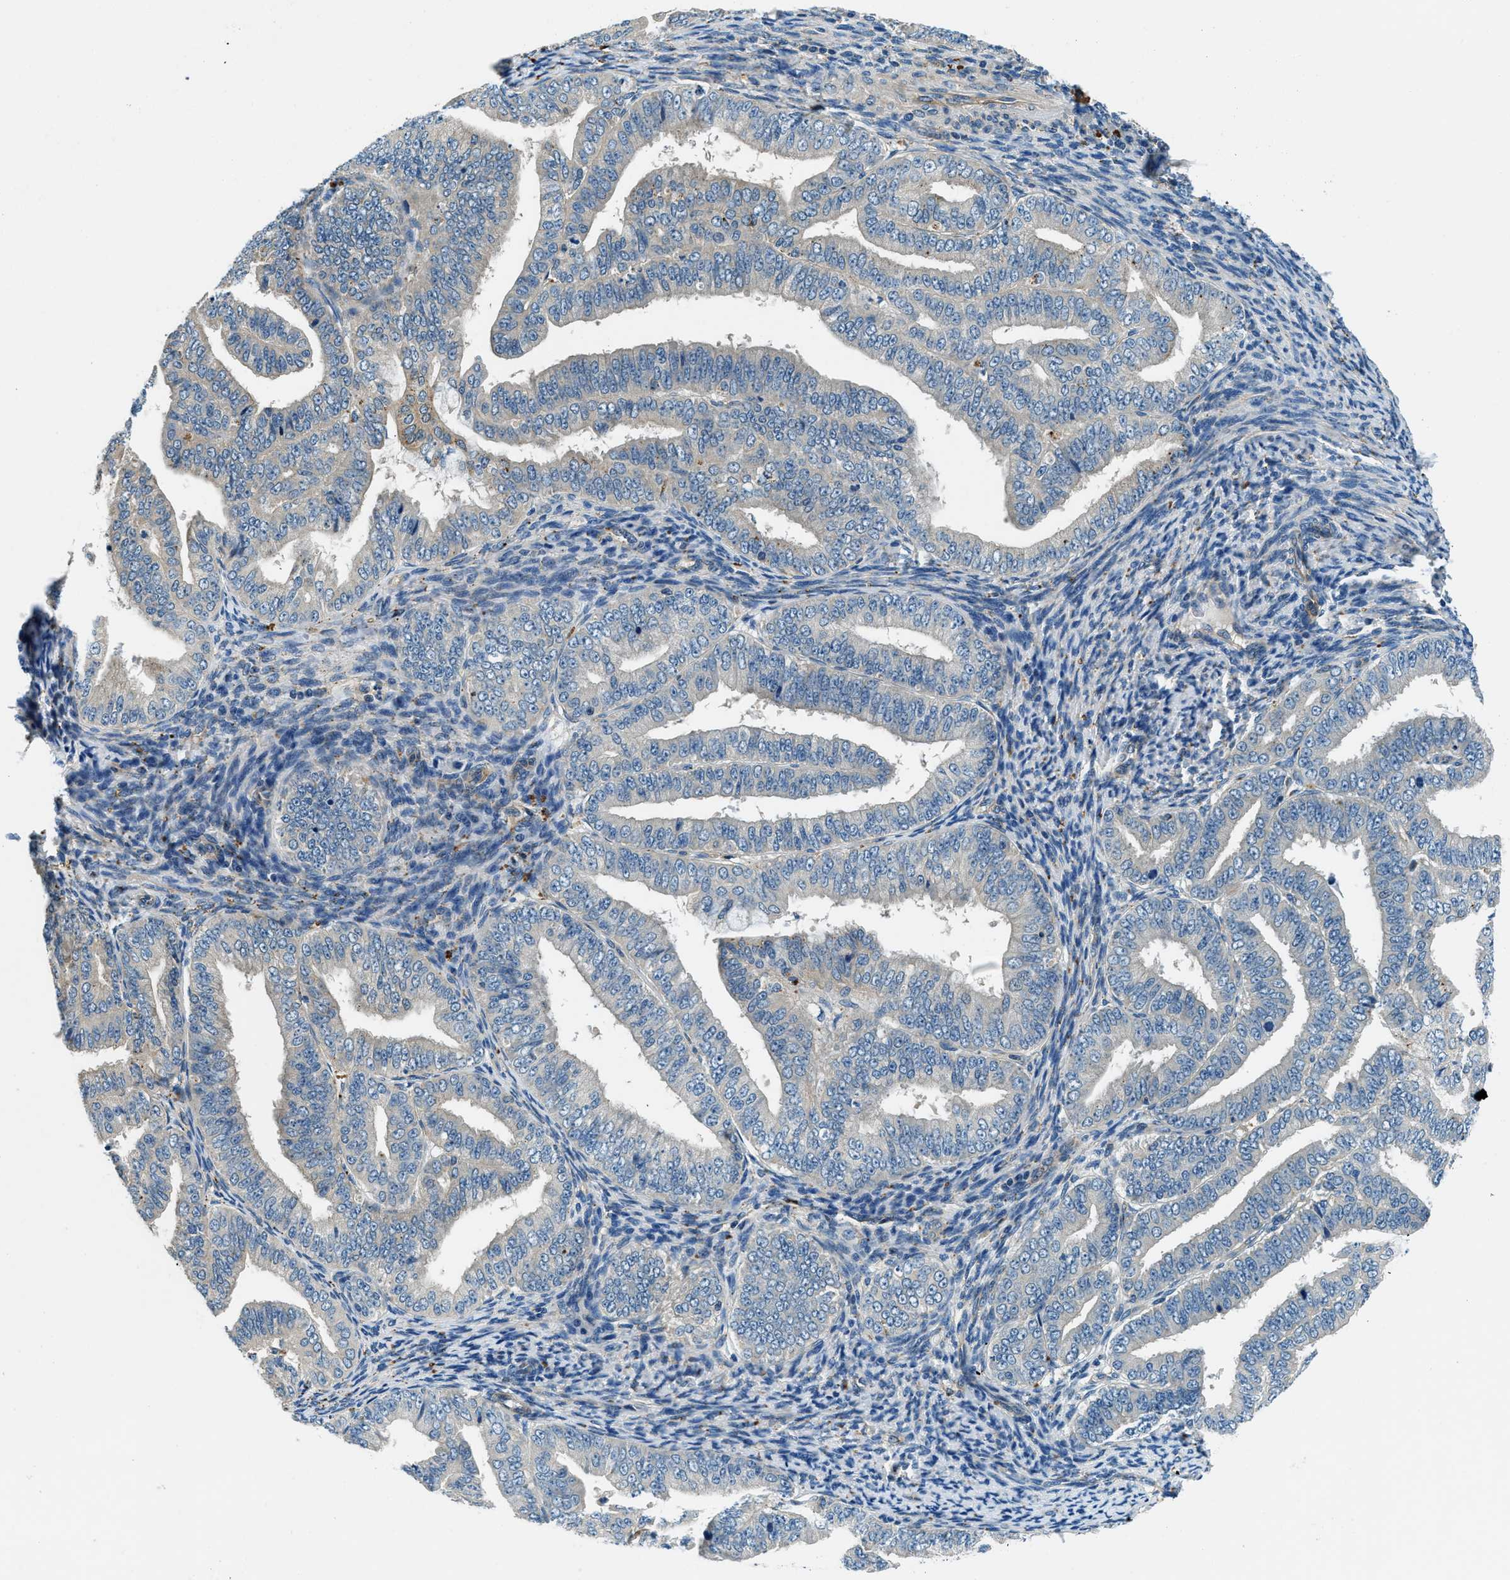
{"staining": {"intensity": "weak", "quantity": "<25%", "location": "cytoplasmic/membranous"}, "tissue": "endometrial cancer", "cell_type": "Tumor cells", "image_type": "cancer", "snomed": [{"axis": "morphology", "description": "Adenocarcinoma, NOS"}, {"axis": "topography", "description": "Endometrium"}], "caption": "DAB (3,3'-diaminobenzidine) immunohistochemical staining of human endometrial cancer demonstrates no significant staining in tumor cells.", "gene": "SLC19A2", "patient": {"sex": "female", "age": 63}}